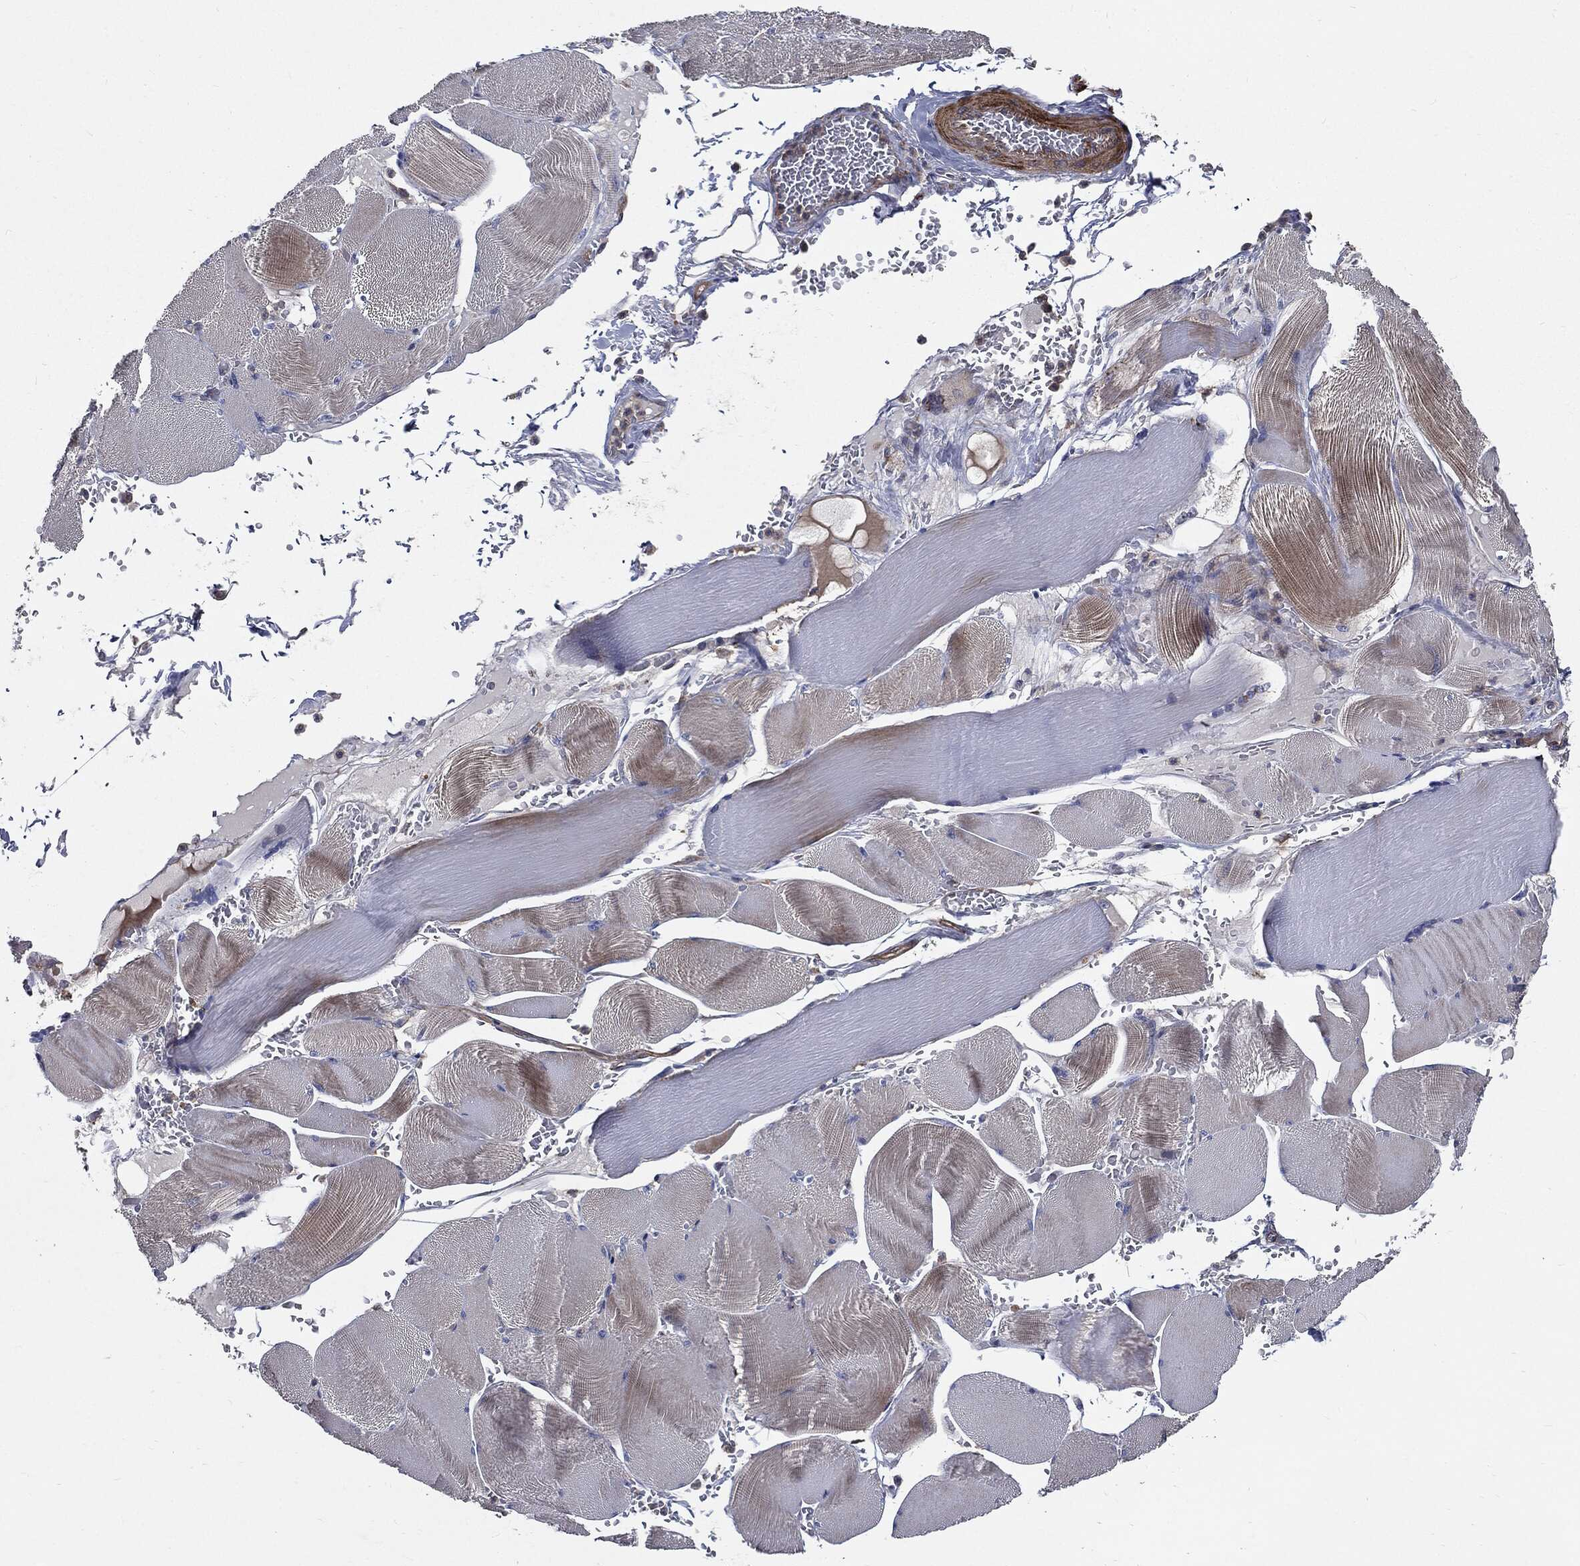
{"staining": {"intensity": "moderate", "quantity": "<25%", "location": "cytoplasmic/membranous"}, "tissue": "skeletal muscle", "cell_type": "Myocytes", "image_type": "normal", "snomed": [{"axis": "morphology", "description": "Normal tissue, NOS"}, {"axis": "topography", "description": "Skeletal muscle"}], "caption": "Unremarkable skeletal muscle shows moderate cytoplasmic/membranous positivity in approximately <25% of myocytes, visualized by immunohistochemistry. Using DAB (brown) and hematoxylin (blue) stains, captured at high magnification using brightfield microscopy.", "gene": "PDCD6IP", "patient": {"sex": "male", "age": 56}}